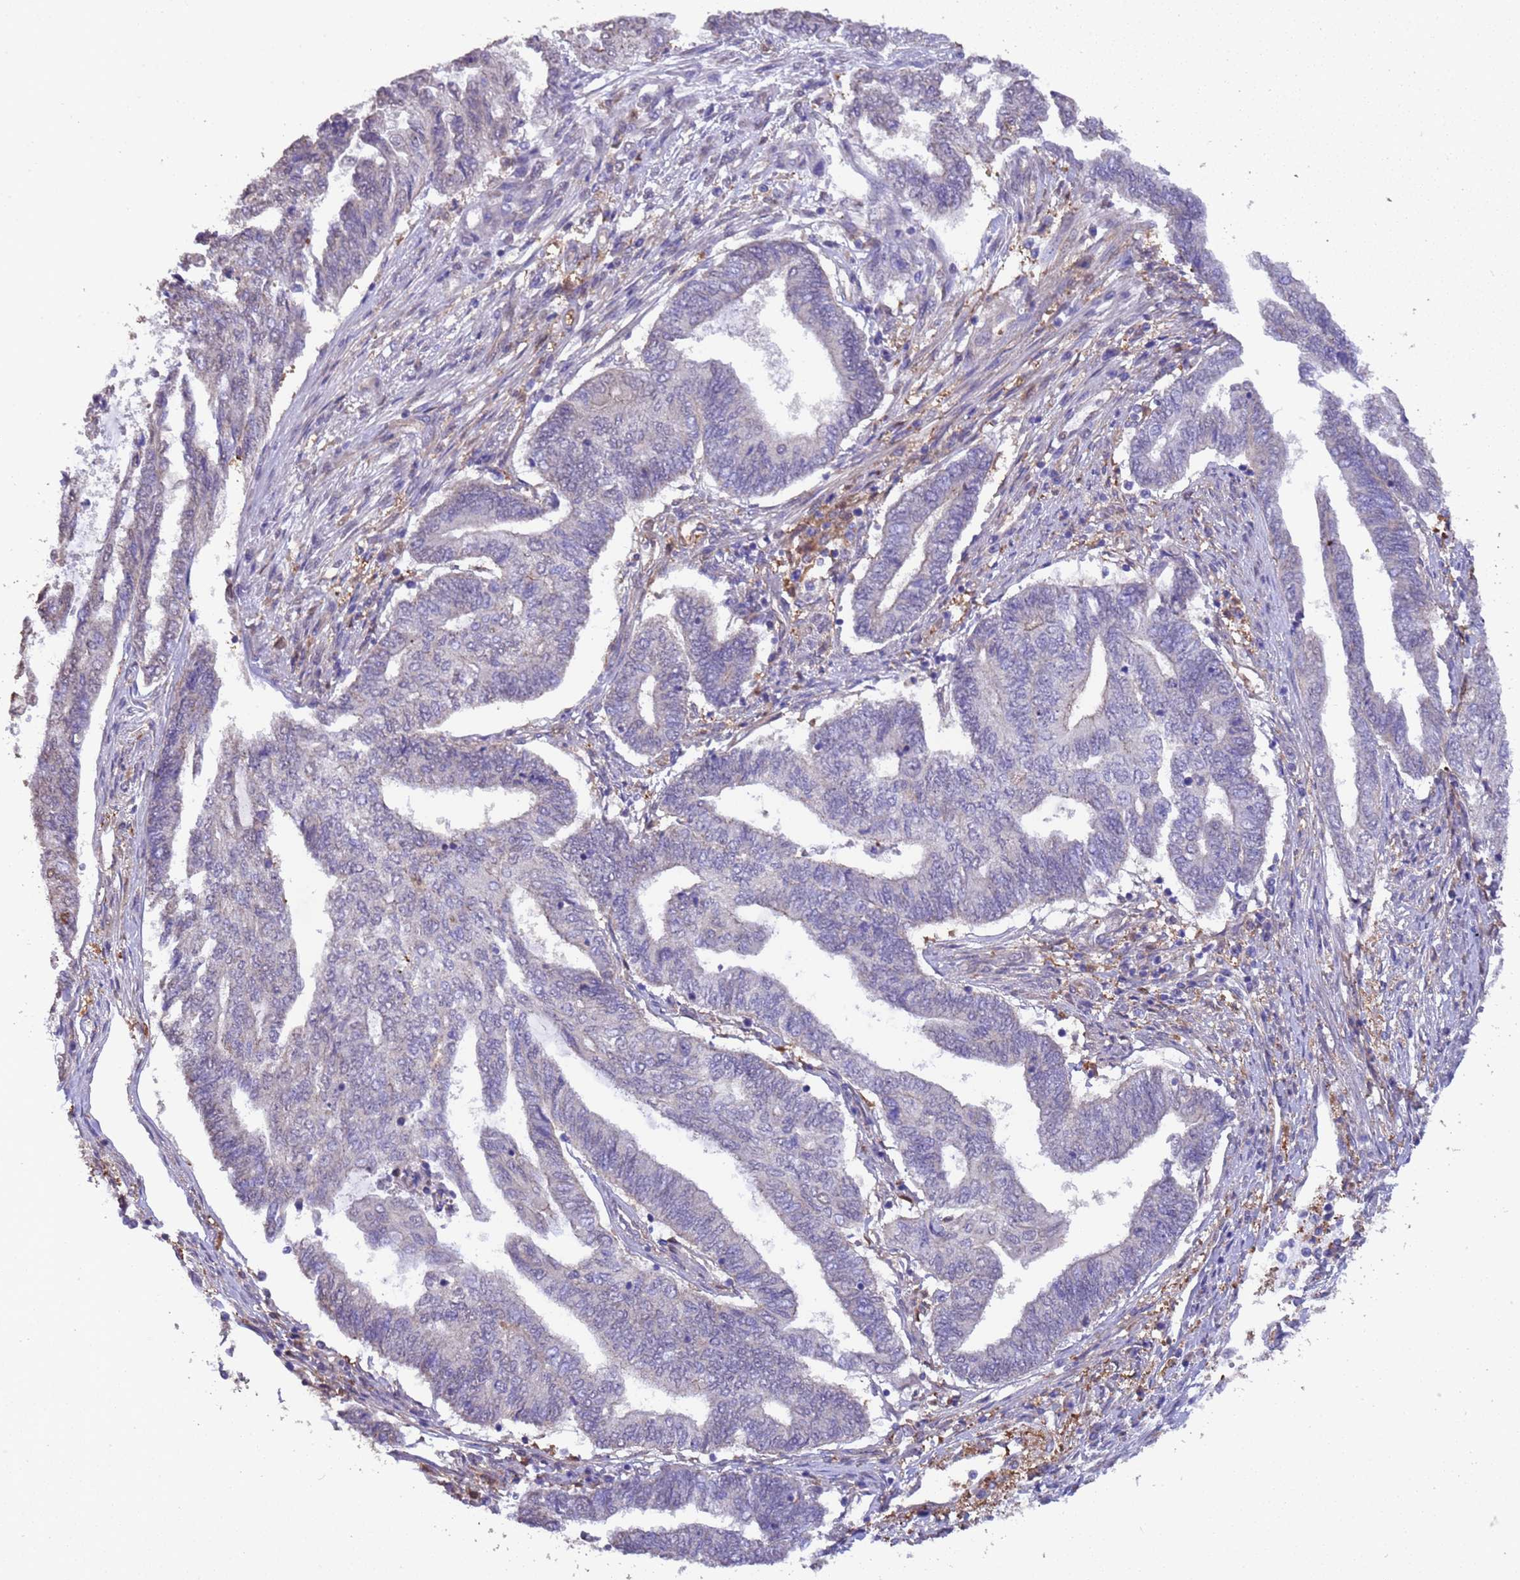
{"staining": {"intensity": "negative", "quantity": "none", "location": "none"}, "tissue": "endometrial cancer", "cell_type": "Tumor cells", "image_type": "cancer", "snomed": [{"axis": "morphology", "description": "Adenocarcinoma, NOS"}, {"axis": "topography", "description": "Uterus"}, {"axis": "topography", "description": "Endometrium"}], "caption": "A photomicrograph of human endometrial cancer (adenocarcinoma) is negative for staining in tumor cells. (Brightfield microscopy of DAB IHC at high magnification).", "gene": "NPHP1", "patient": {"sex": "female", "age": 70}}